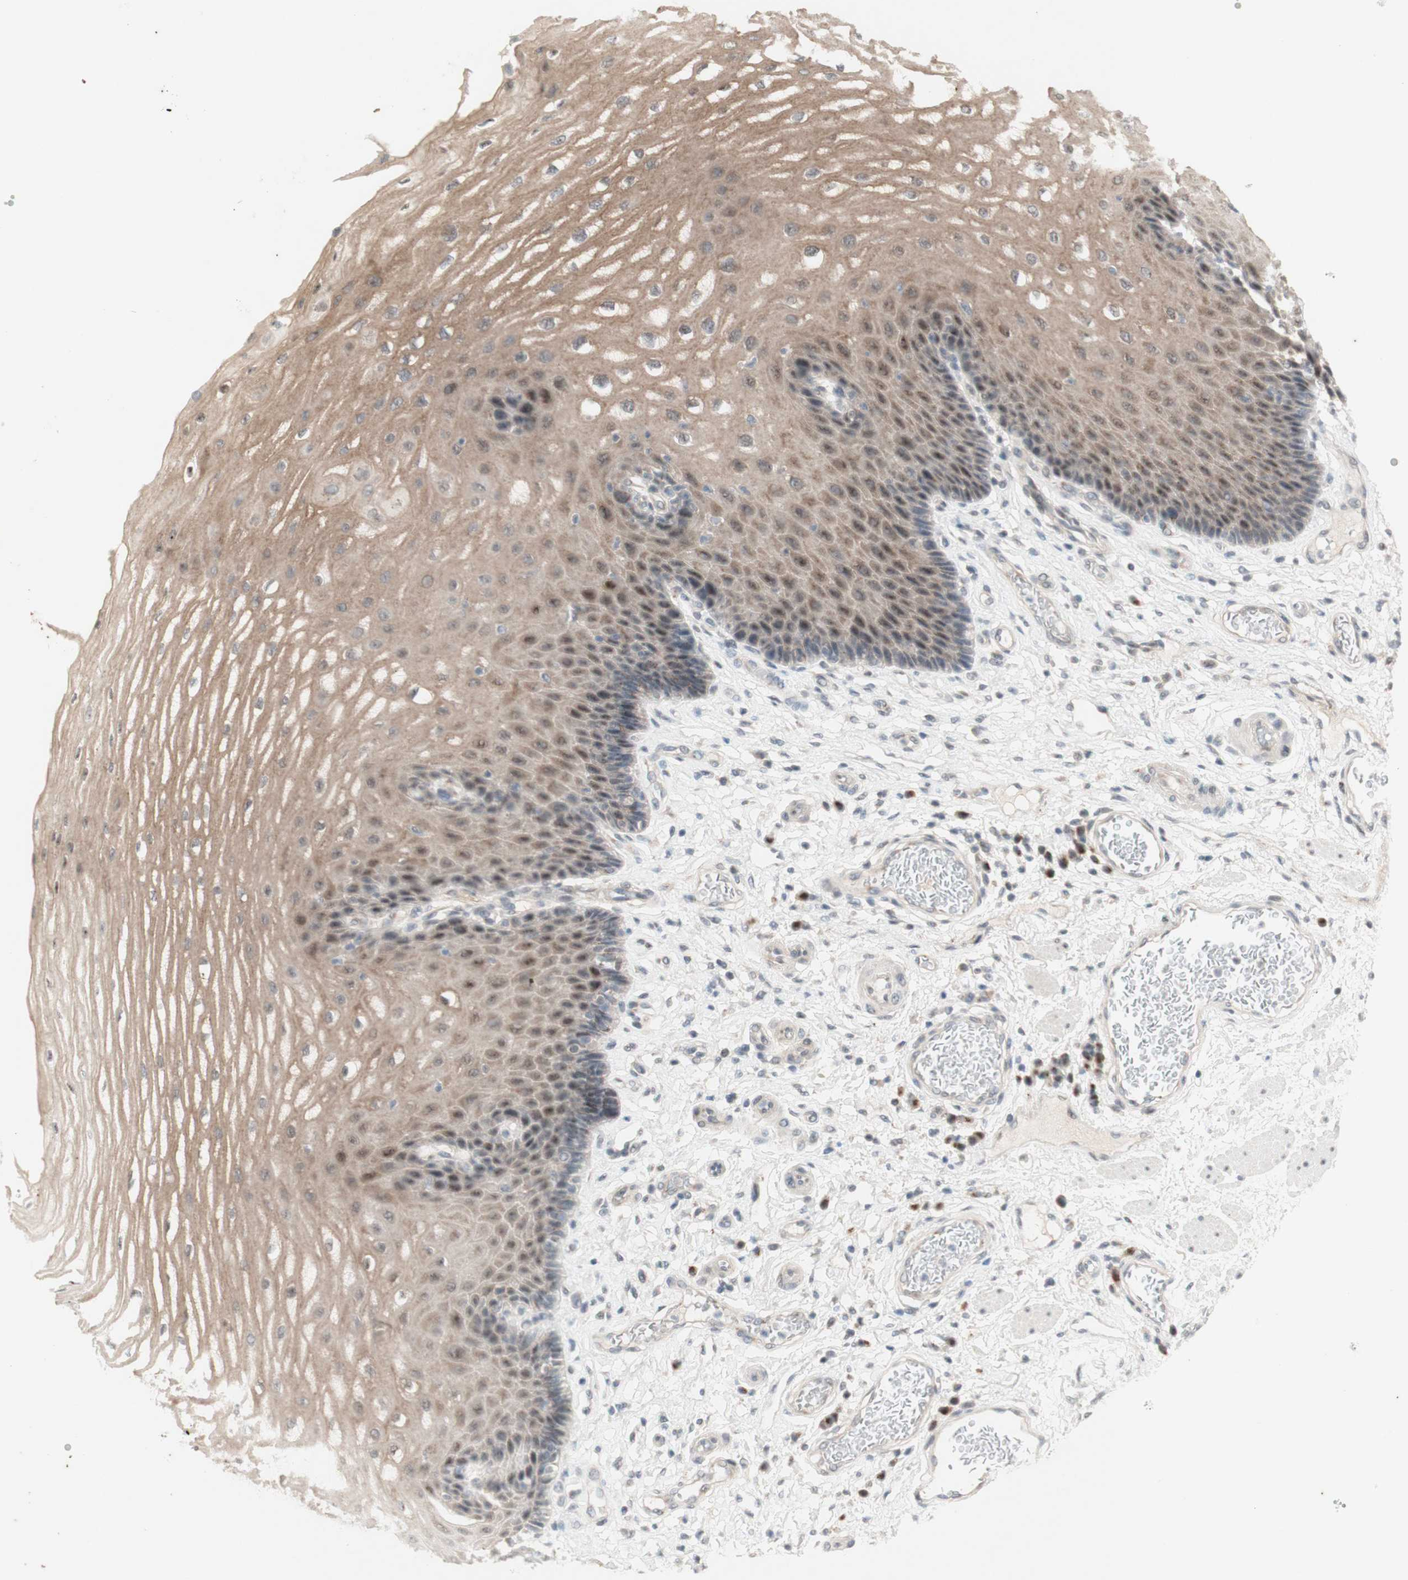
{"staining": {"intensity": "moderate", "quantity": ">75%", "location": "cytoplasmic/membranous"}, "tissue": "esophagus", "cell_type": "Squamous epithelial cells", "image_type": "normal", "snomed": [{"axis": "morphology", "description": "Normal tissue, NOS"}, {"axis": "topography", "description": "Esophagus"}], "caption": "A brown stain labels moderate cytoplasmic/membranous positivity of a protein in squamous epithelial cells of benign human esophagus. Ihc stains the protein in brown and the nuclei are stained blue.", "gene": "CYLD", "patient": {"sex": "male", "age": 54}}